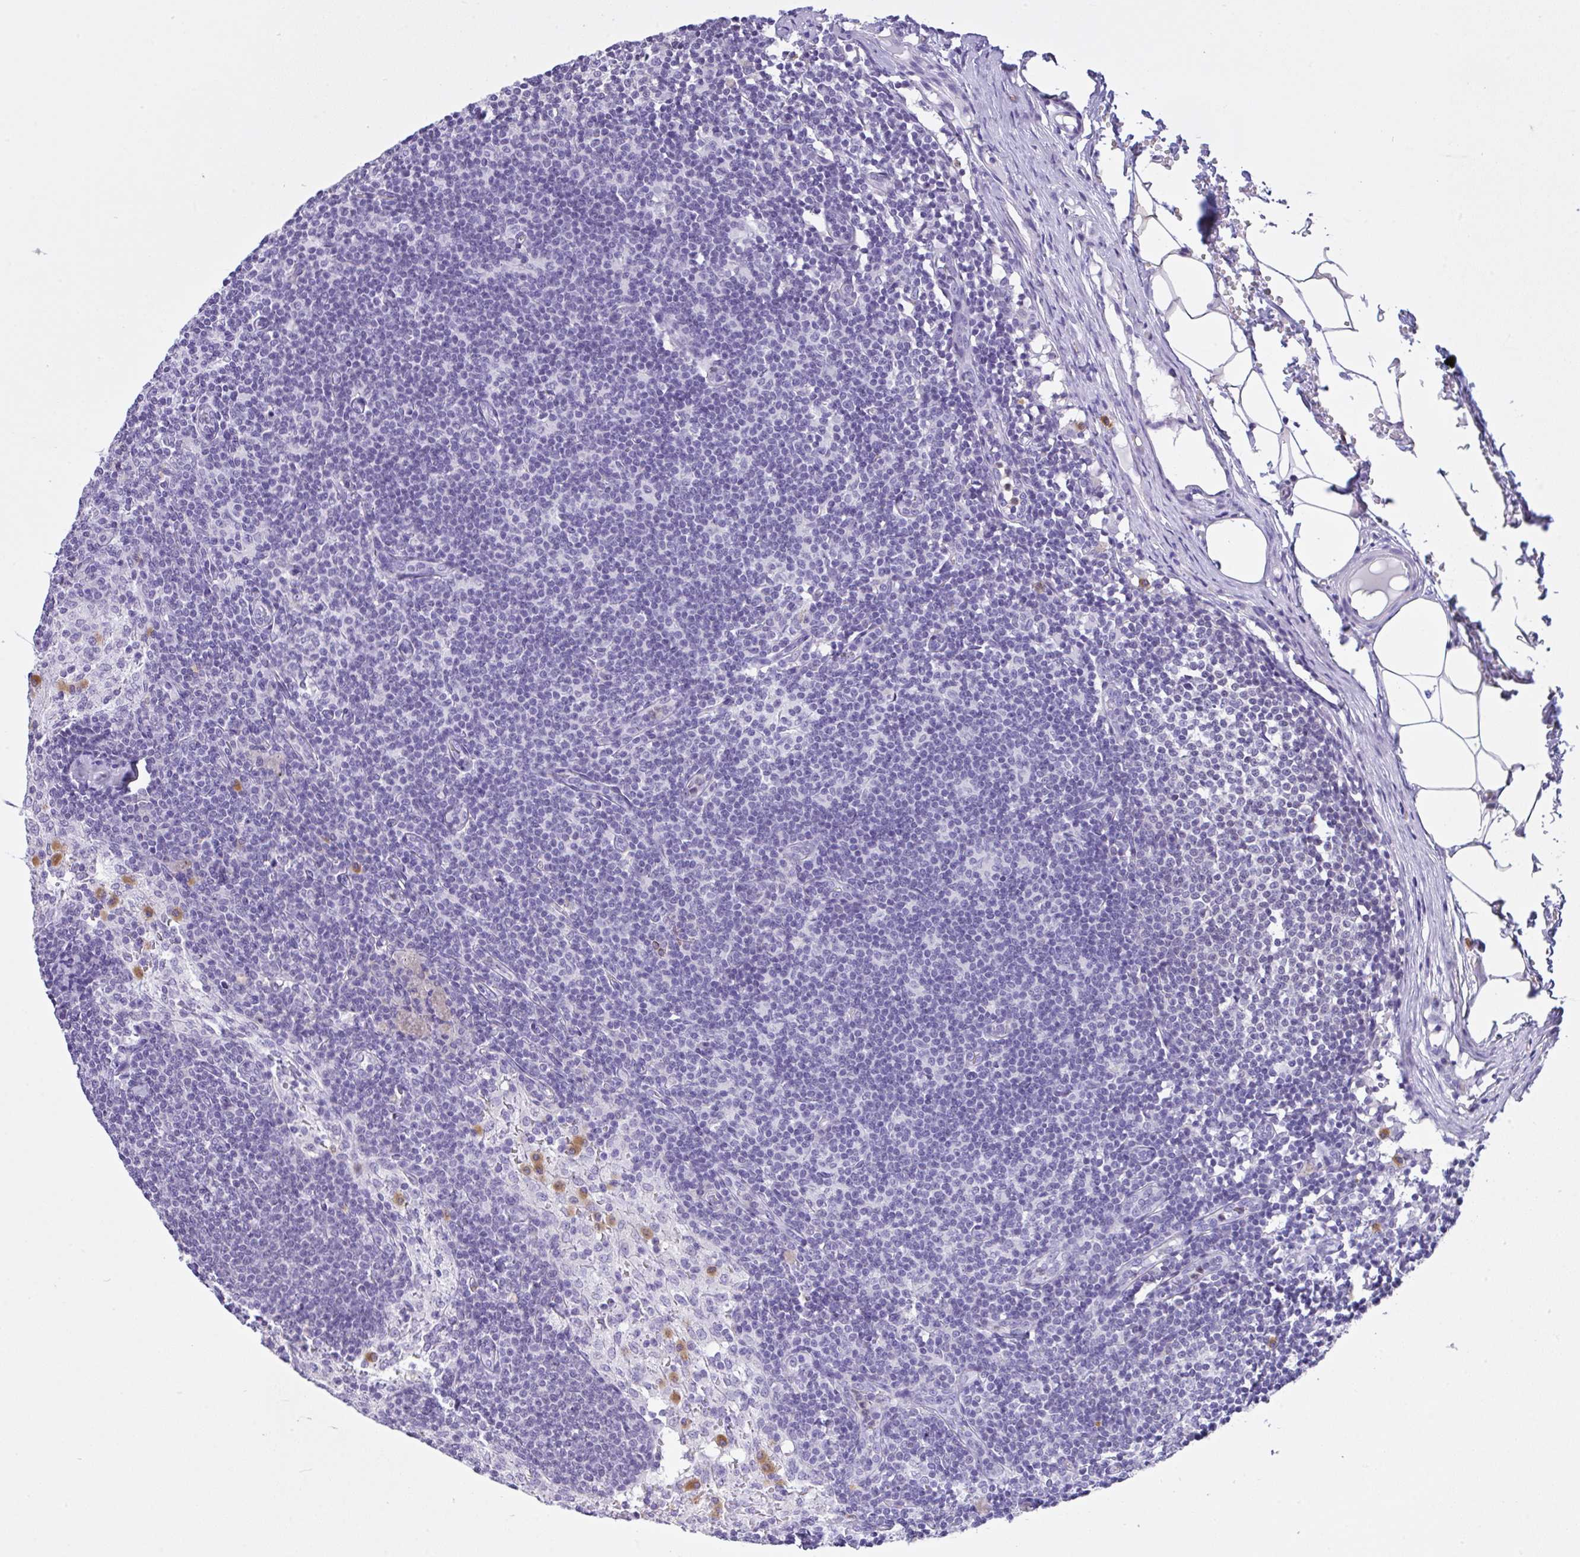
{"staining": {"intensity": "negative", "quantity": "none", "location": "none"}, "tissue": "lymph node", "cell_type": "Germinal center cells", "image_type": "normal", "snomed": [{"axis": "morphology", "description": "Normal tissue, NOS"}, {"axis": "topography", "description": "Lymph node"}], "caption": "An immunohistochemistry (IHC) histopathology image of unremarkable lymph node is shown. There is no staining in germinal center cells of lymph node. (DAB (3,3'-diaminobenzidine) immunohistochemistry (IHC) visualized using brightfield microscopy, high magnification).", "gene": "NCF1", "patient": {"sex": "male", "age": 49}}